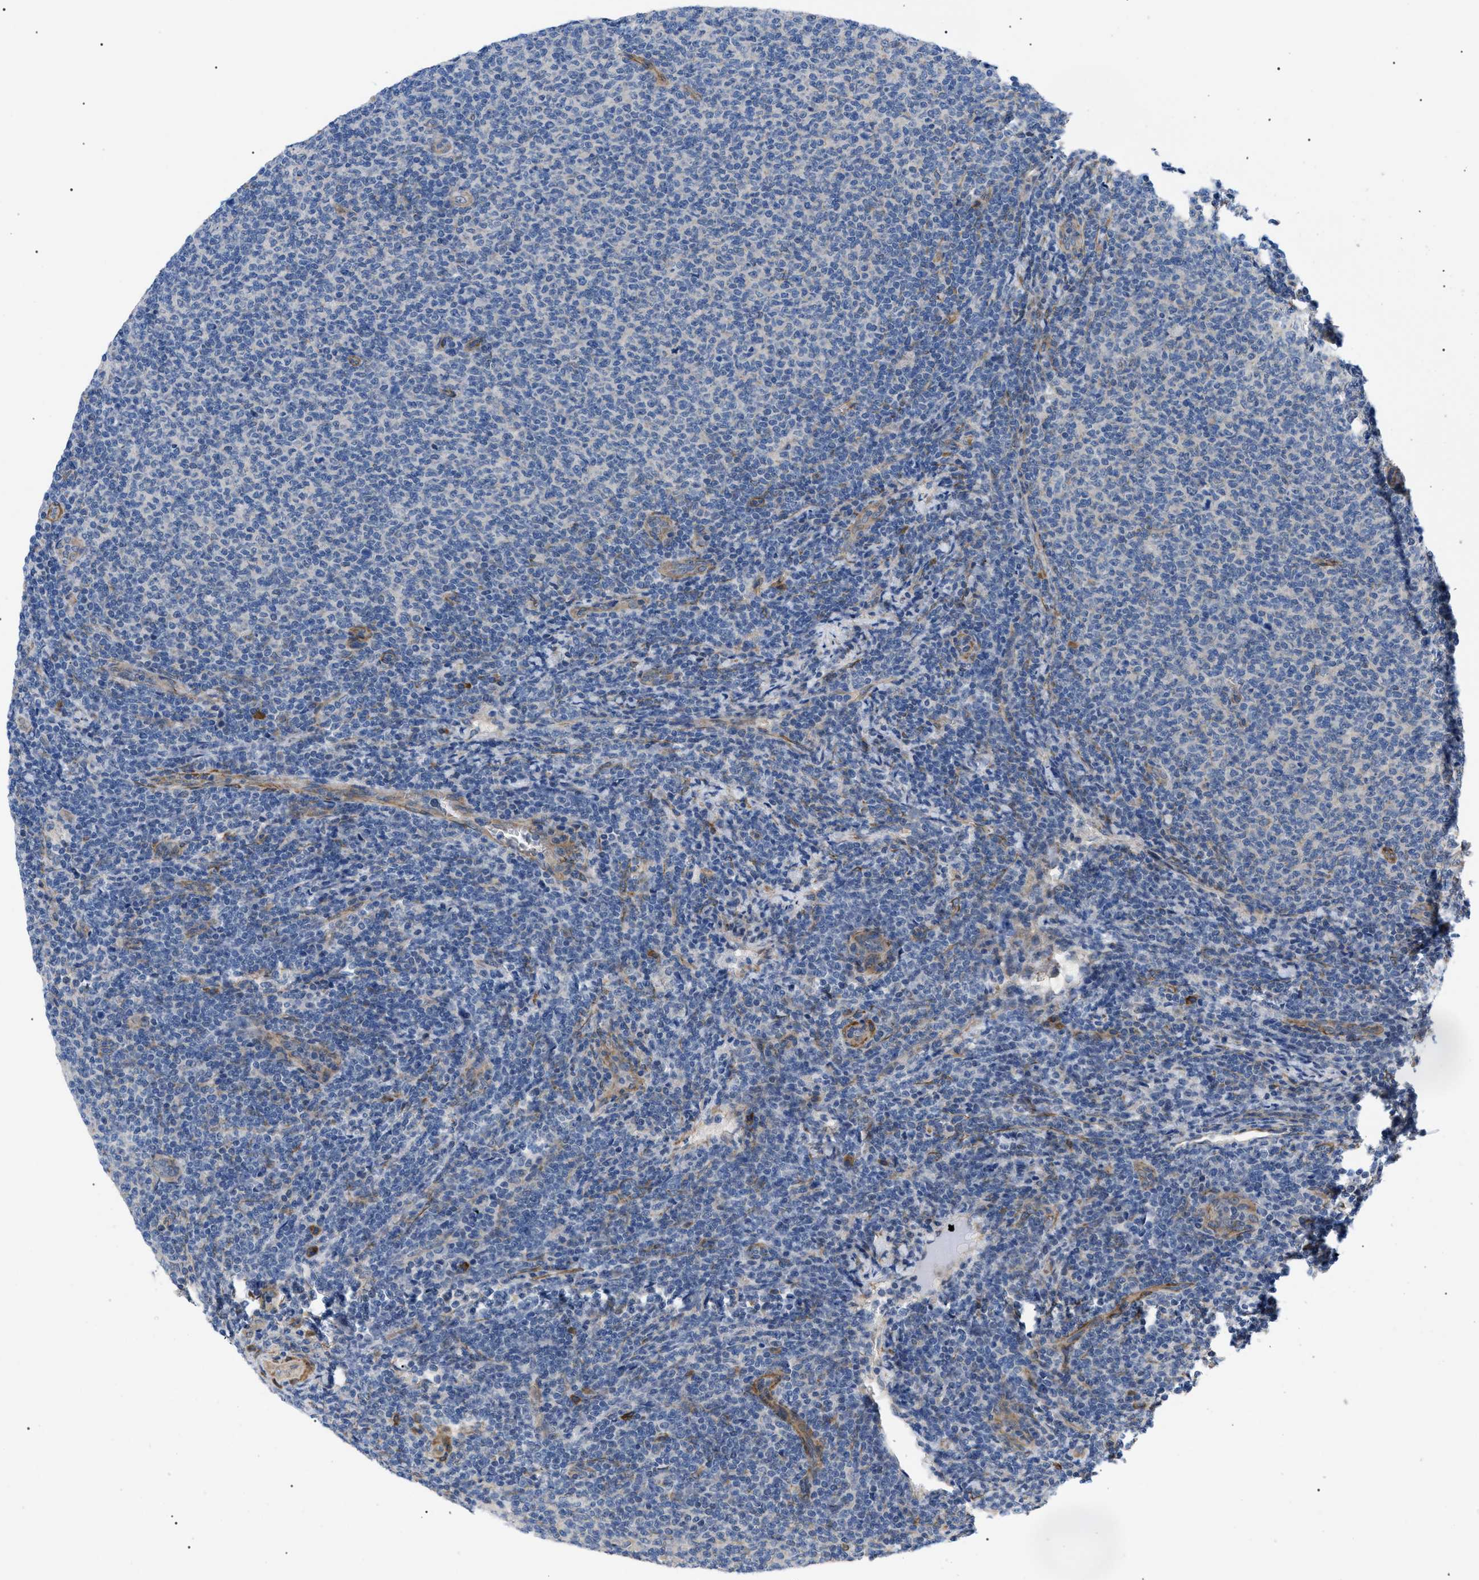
{"staining": {"intensity": "negative", "quantity": "none", "location": "none"}, "tissue": "lymphoma", "cell_type": "Tumor cells", "image_type": "cancer", "snomed": [{"axis": "morphology", "description": "Malignant lymphoma, non-Hodgkin's type, Low grade"}, {"axis": "topography", "description": "Lymph node"}], "caption": "A micrograph of lymphoma stained for a protein shows no brown staining in tumor cells.", "gene": "MYO10", "patient": {"sex": "male", "age": 66}}